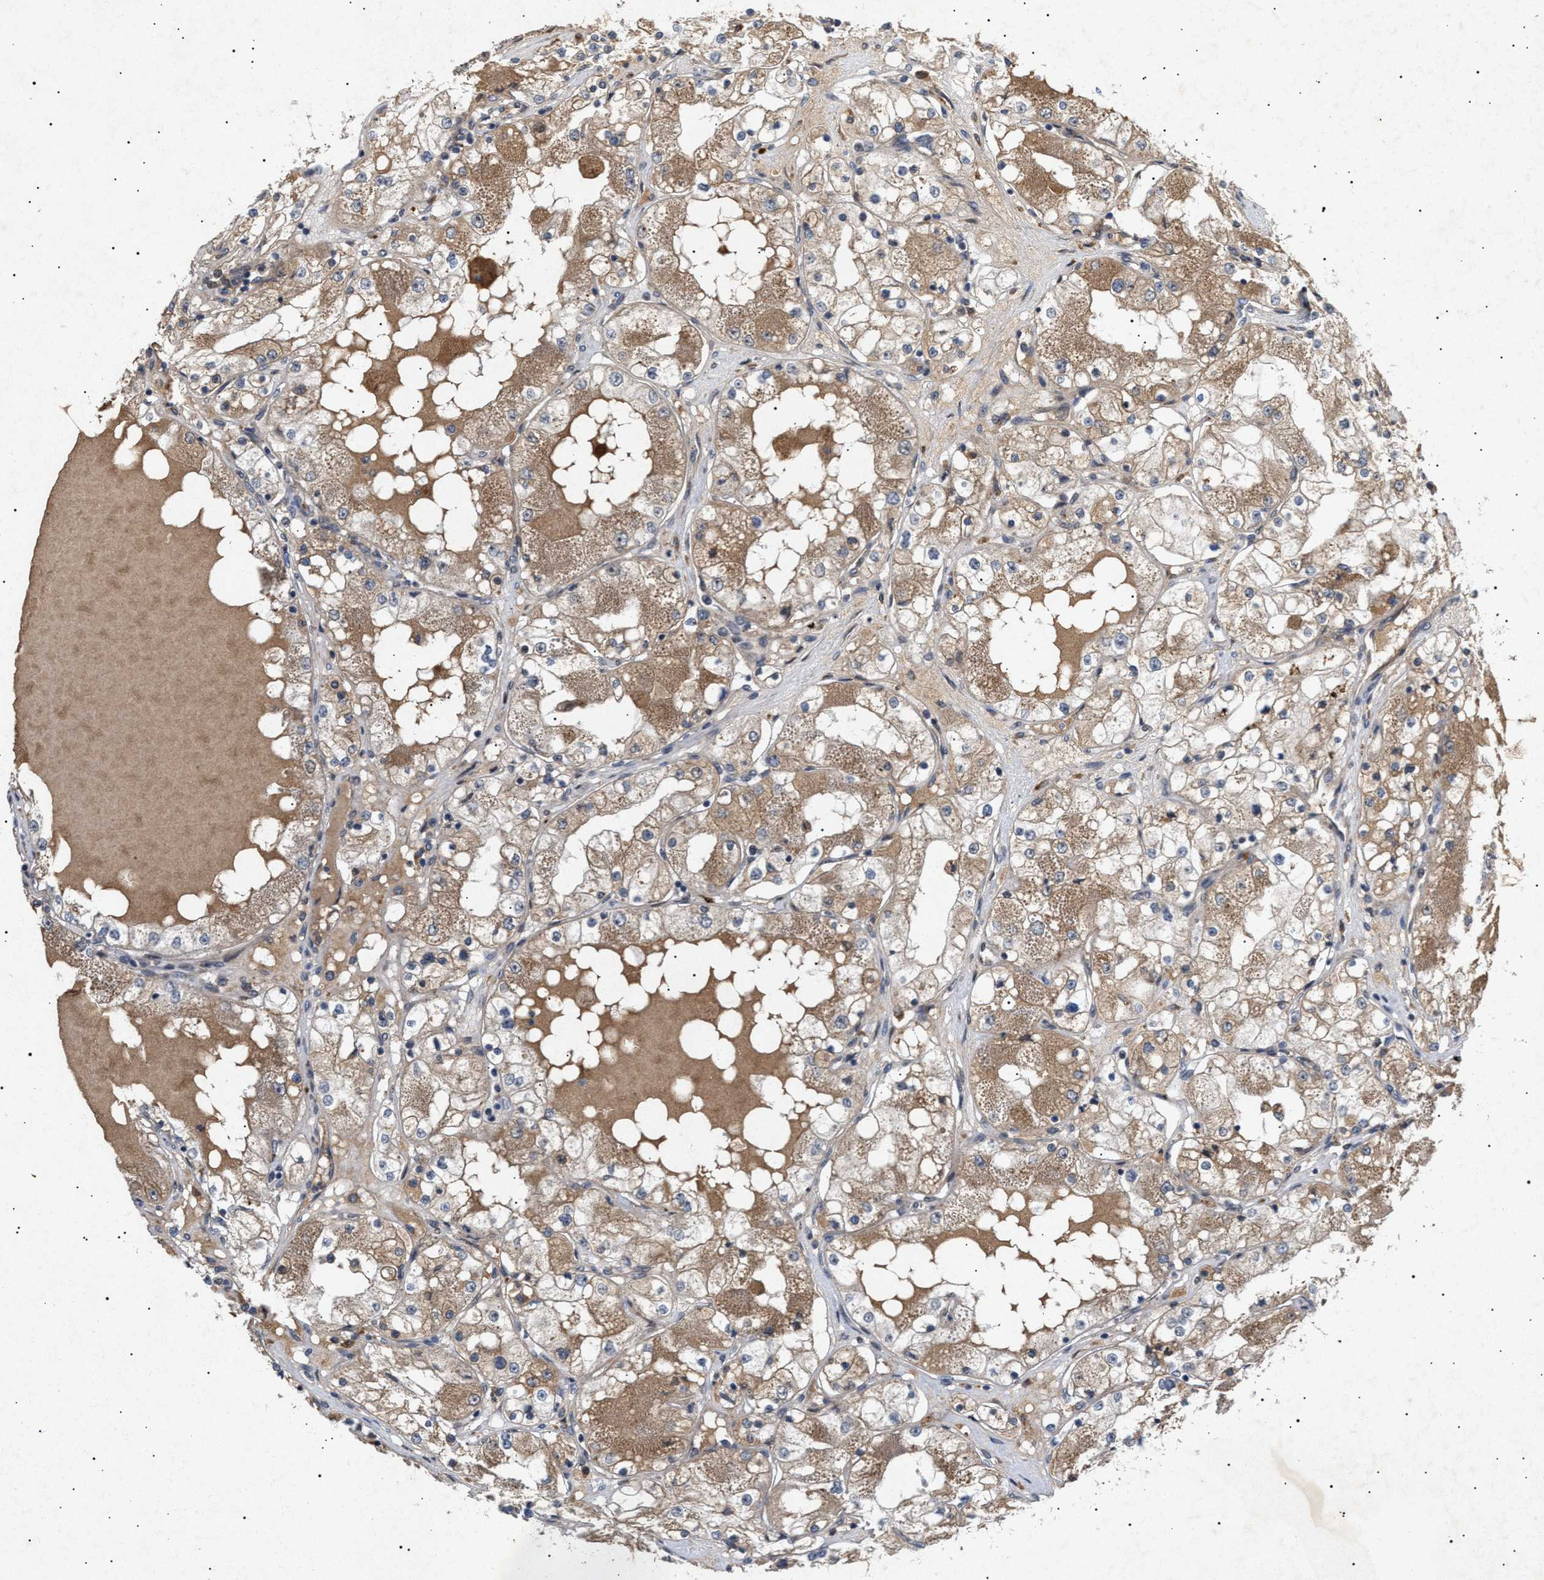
{"staining": {"intensity": "moderate", "quantity": "25%-75%", "location": "cytoplasmic/membranous"}, "tissue": "renal cancer", "cell_type": "Tumor cells", "image_type": "cancer", "snomed": [{"axis": "morphology", "description": "Adenocarcinoma, NOS"}, {"axis": "topography", "description": "Kidney"}], "caption": "Adenocarcinoma (renal) stained with immunohistochemistry shows moderate cytoplasmic/membranous staining in approximately 25%-75% of tumor cells.", "gene": "SIRT5", "patient": {"sex": "male", "age": 68}}